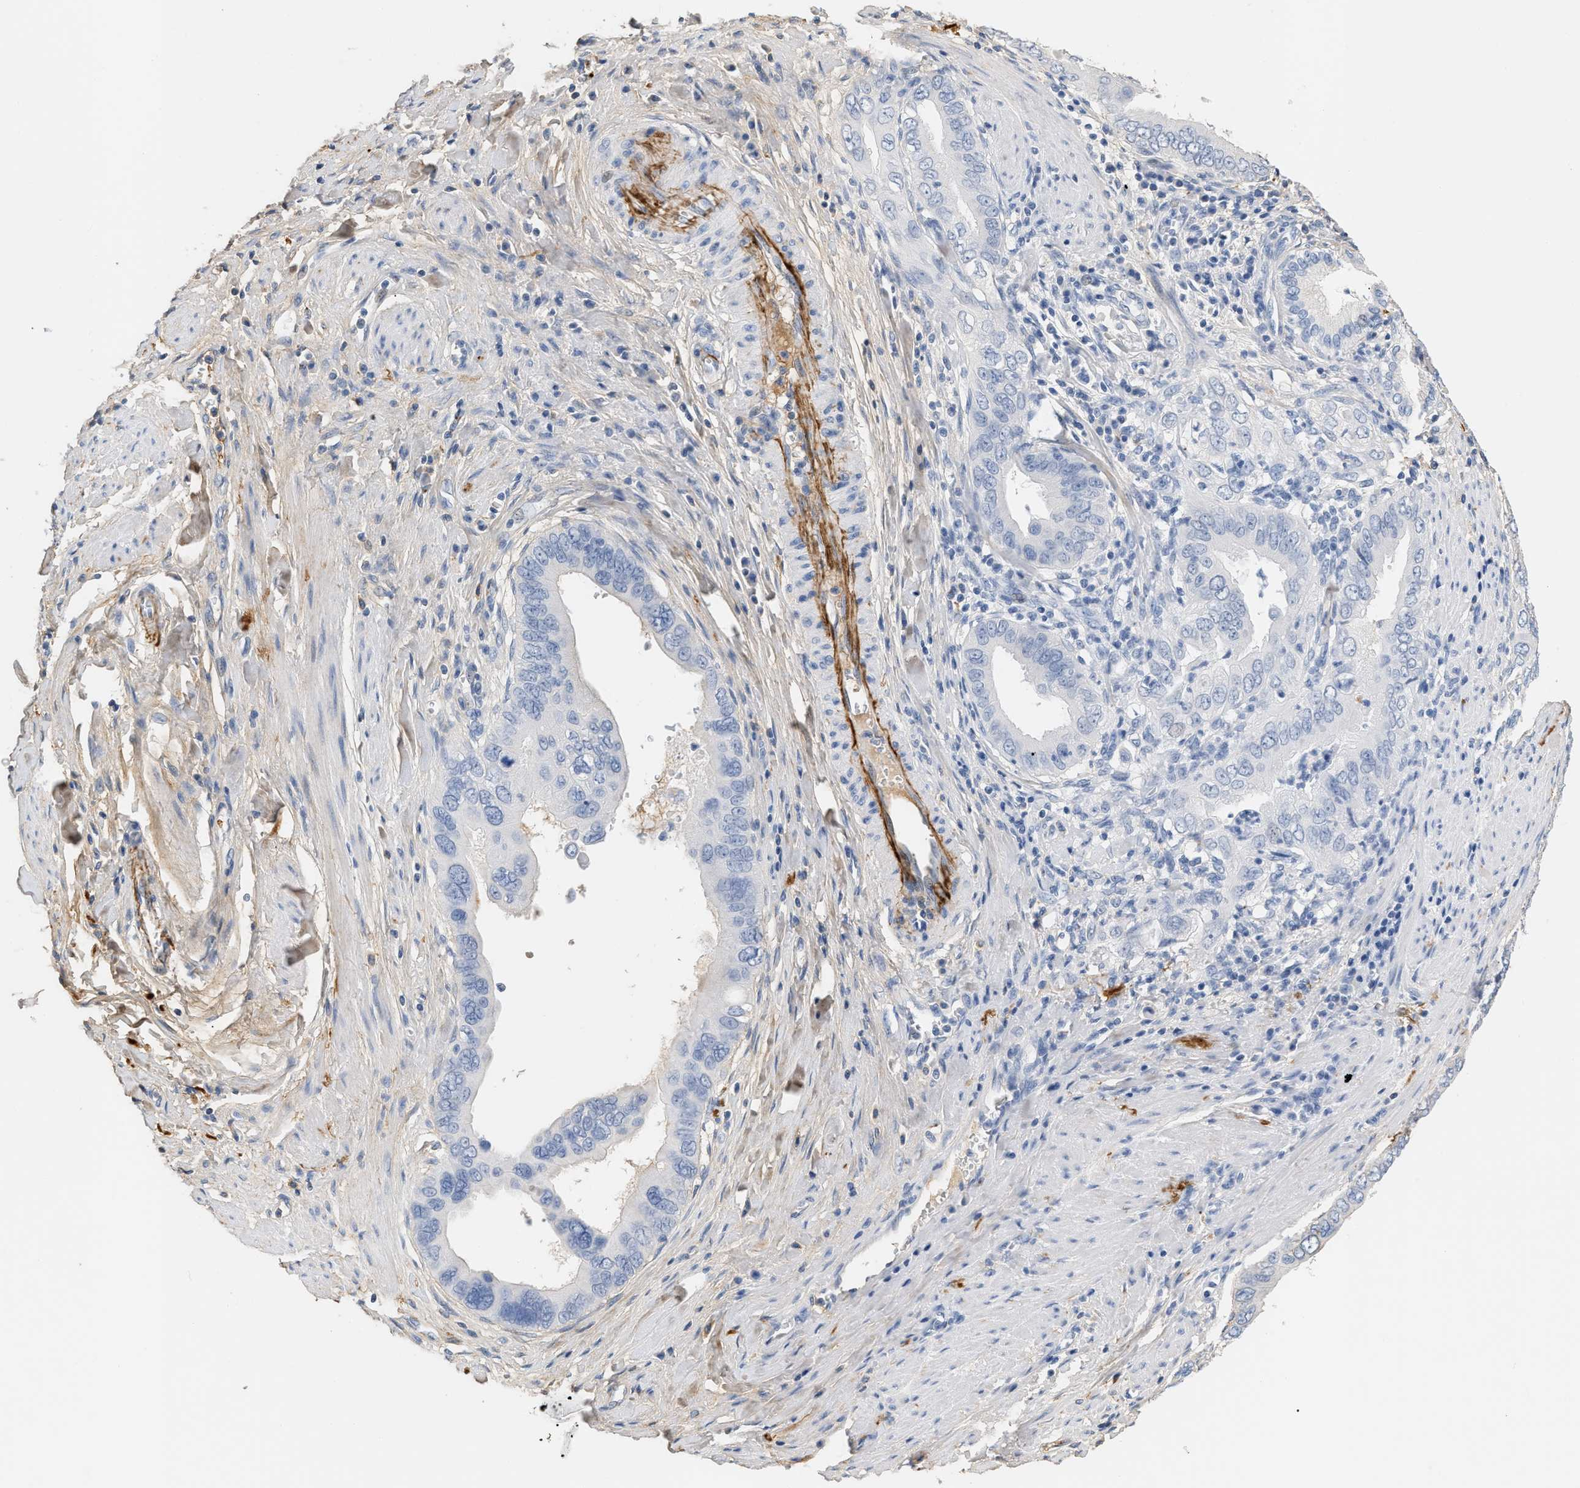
{"staining": {"intensity": "negative", "quantity": "none", "location": "none"}, "tissue": "pancreatic cancer", "cell_type": "Tumor cells", "image_type": "cancer", "snomed": [{"axis": "morphology", "description": "Normal tissue, NOS"}, {"axis": "topography", "description": "Lymph node"}], "caption": "High power microscopy micrograph of an immunohistochemistry histopathology image of pancreatic cancer, revealing no significant expression in tumor cells.", "gene": "CFH", "patient": {"sex": "male", "age": 50}}